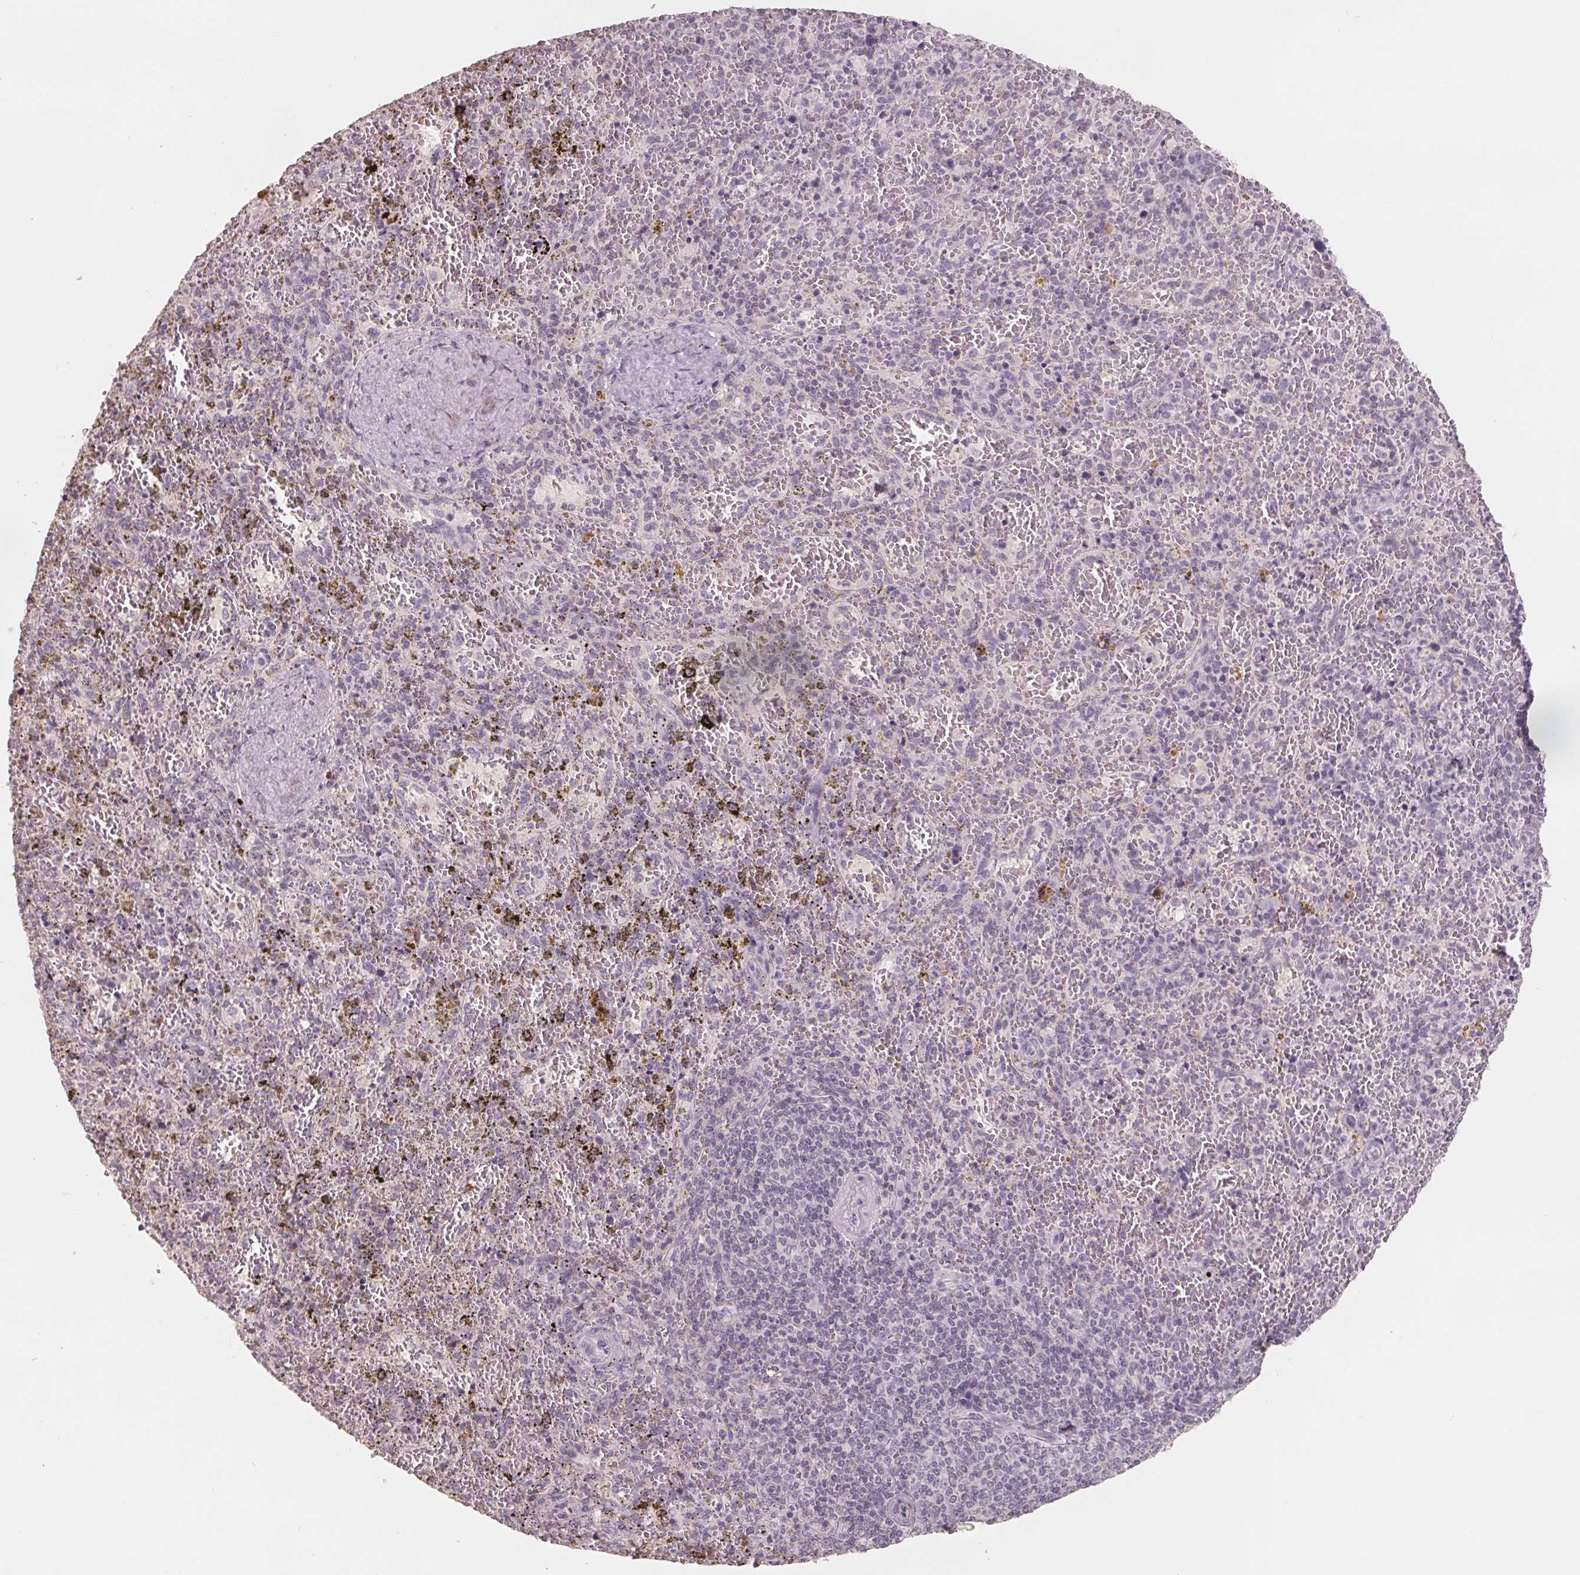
{"staining": {"intensity": "negative", "quantity": "none", "location": "none"}, "tissue": "spleen", "cell_type": "Cells in red pulp", "image_type": "normal", "snomed": [{"axis": "morphology", "description": "Normal tissue, NOS"}, {"axis": "topography", "description": "Spleen"}], "caption": "A high-resolution photomicrograph shows immunohistochemistry staining of normal spleen, which displays no significant expression in cells in red pulp. (Stains: DAB immunohistochemistry with hematoxylin counter stain, Microscopy: brightfield microscopy at high magnification).", "gene": "FTCD", "patient": {"sex": "female", "age": 50}}